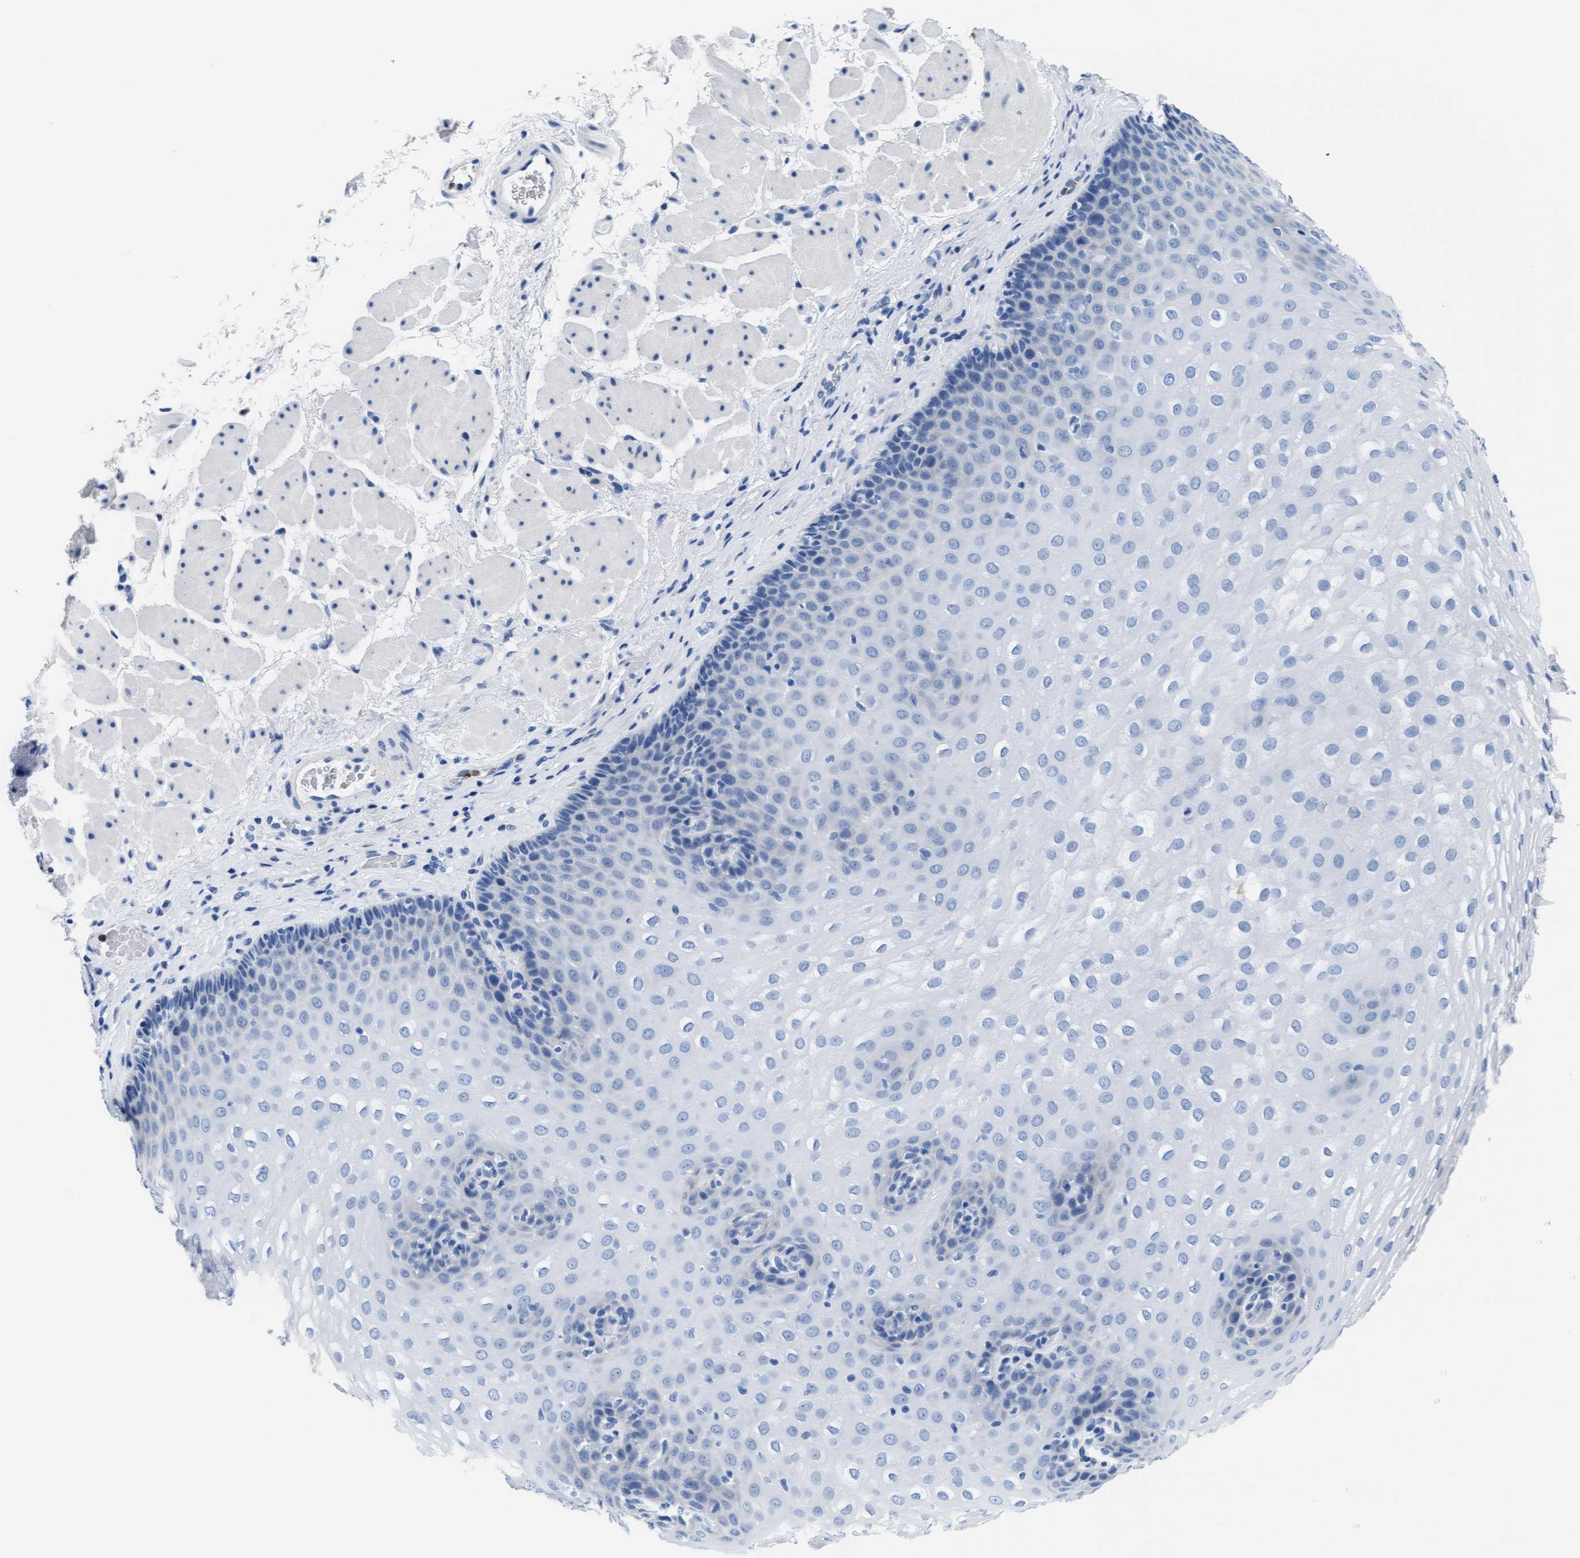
{"staining": {"intensity": "negative", "quantity": "none", "location": "none"}, "tissue": "esophagus", "cell_type": "Squamous epithelial cells", "image_type": "normal", "snomed": [{"axis": "morphology", "description": "Normal tissue, NOS"}, {"axis": "topography", "description": "Esophagus"}], "caption": "A micrograph of esophagus stained for a protein demonstrates no brown staining in squamous epithelial cells.", "gene": "MMP8", "patient": {"sex": "female", "age": 66}}